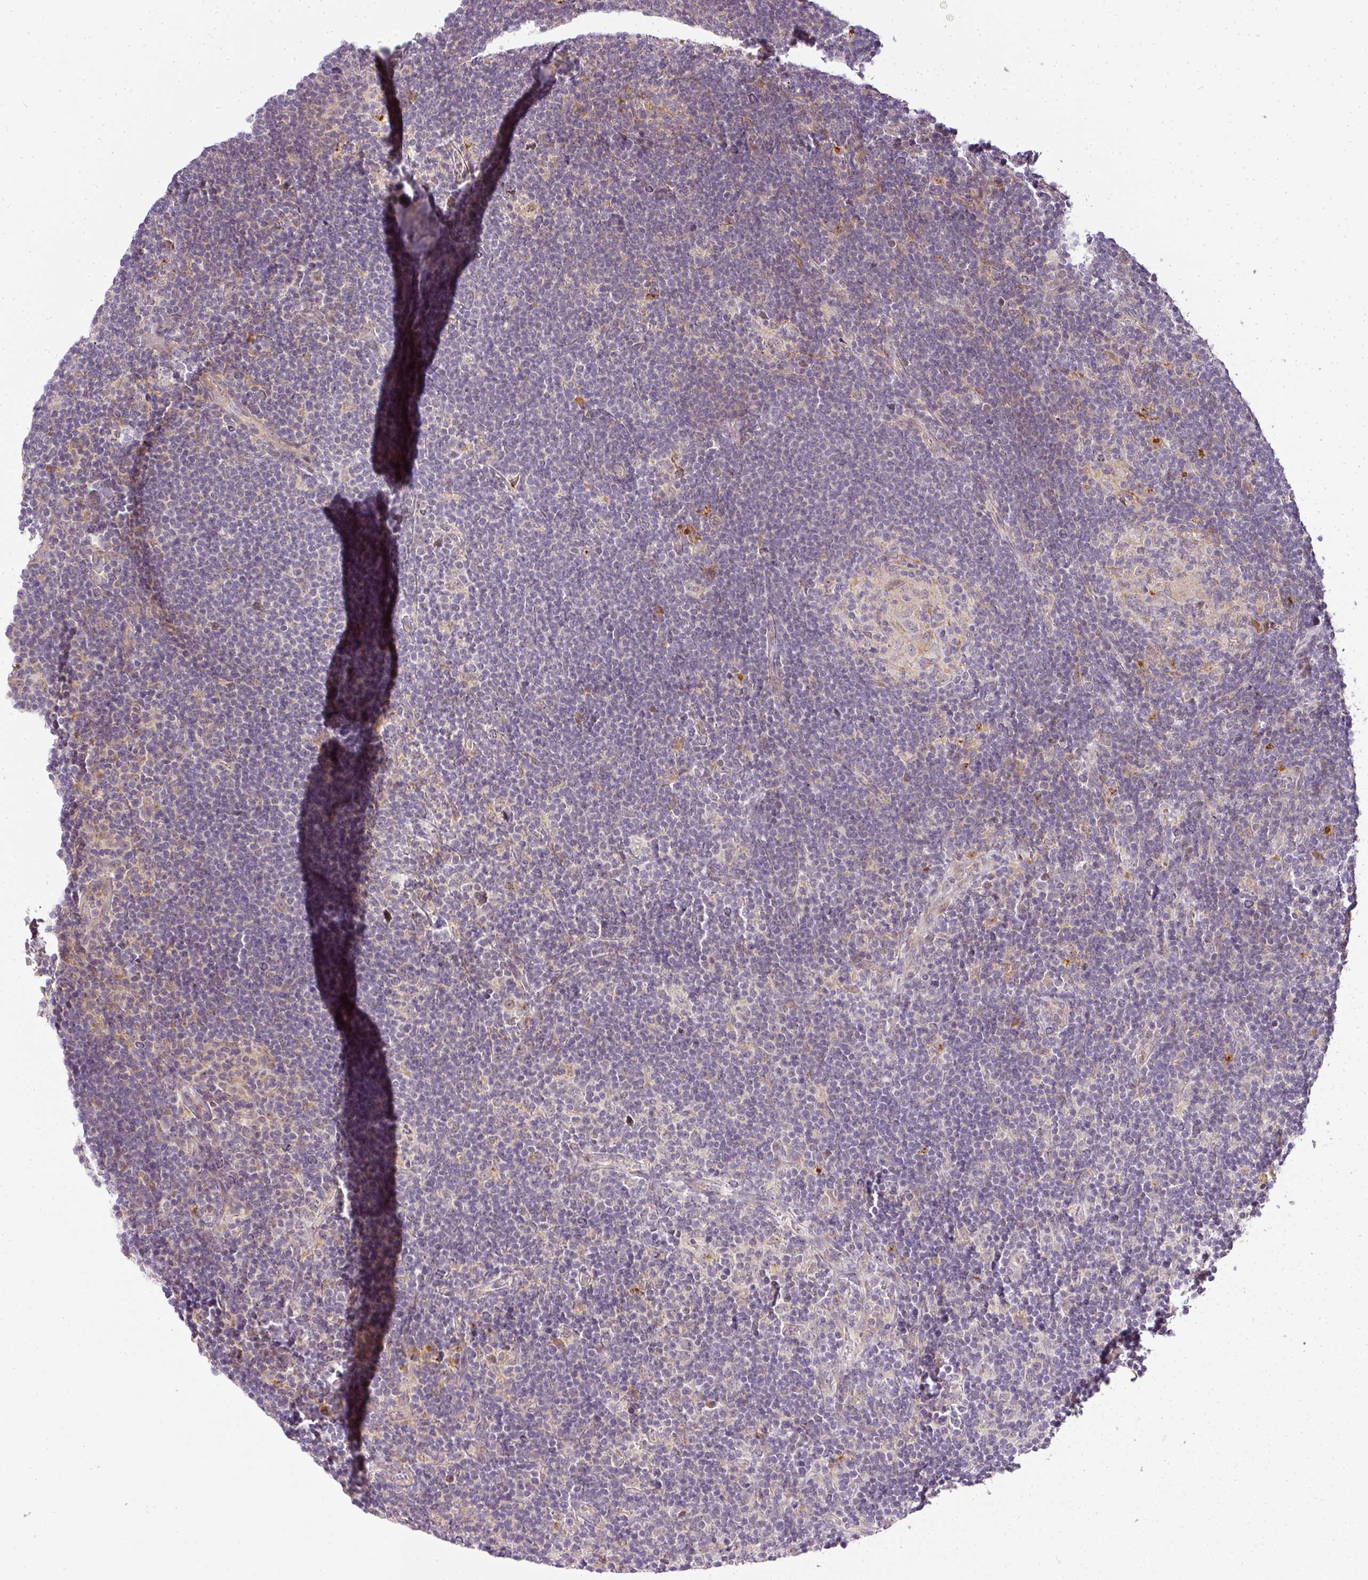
{"staining": {"intensity": "negative", "quantity": "none", "location": "none"}, "tissue": "lymphoma", "cell_type": "Tumor cells", "image_type": "cancer", "snomed": [{"axis": "morphology", "description": "Hodgkin's disease, NOS"}, {"axis": "topography", "description": "Lymph node"}], "caption": "Human lymphoma stained for a protein using IHC displays no positivity in tumor cells.", "gene": "MED19", "patient": {"sex": "female", "age": 57}}